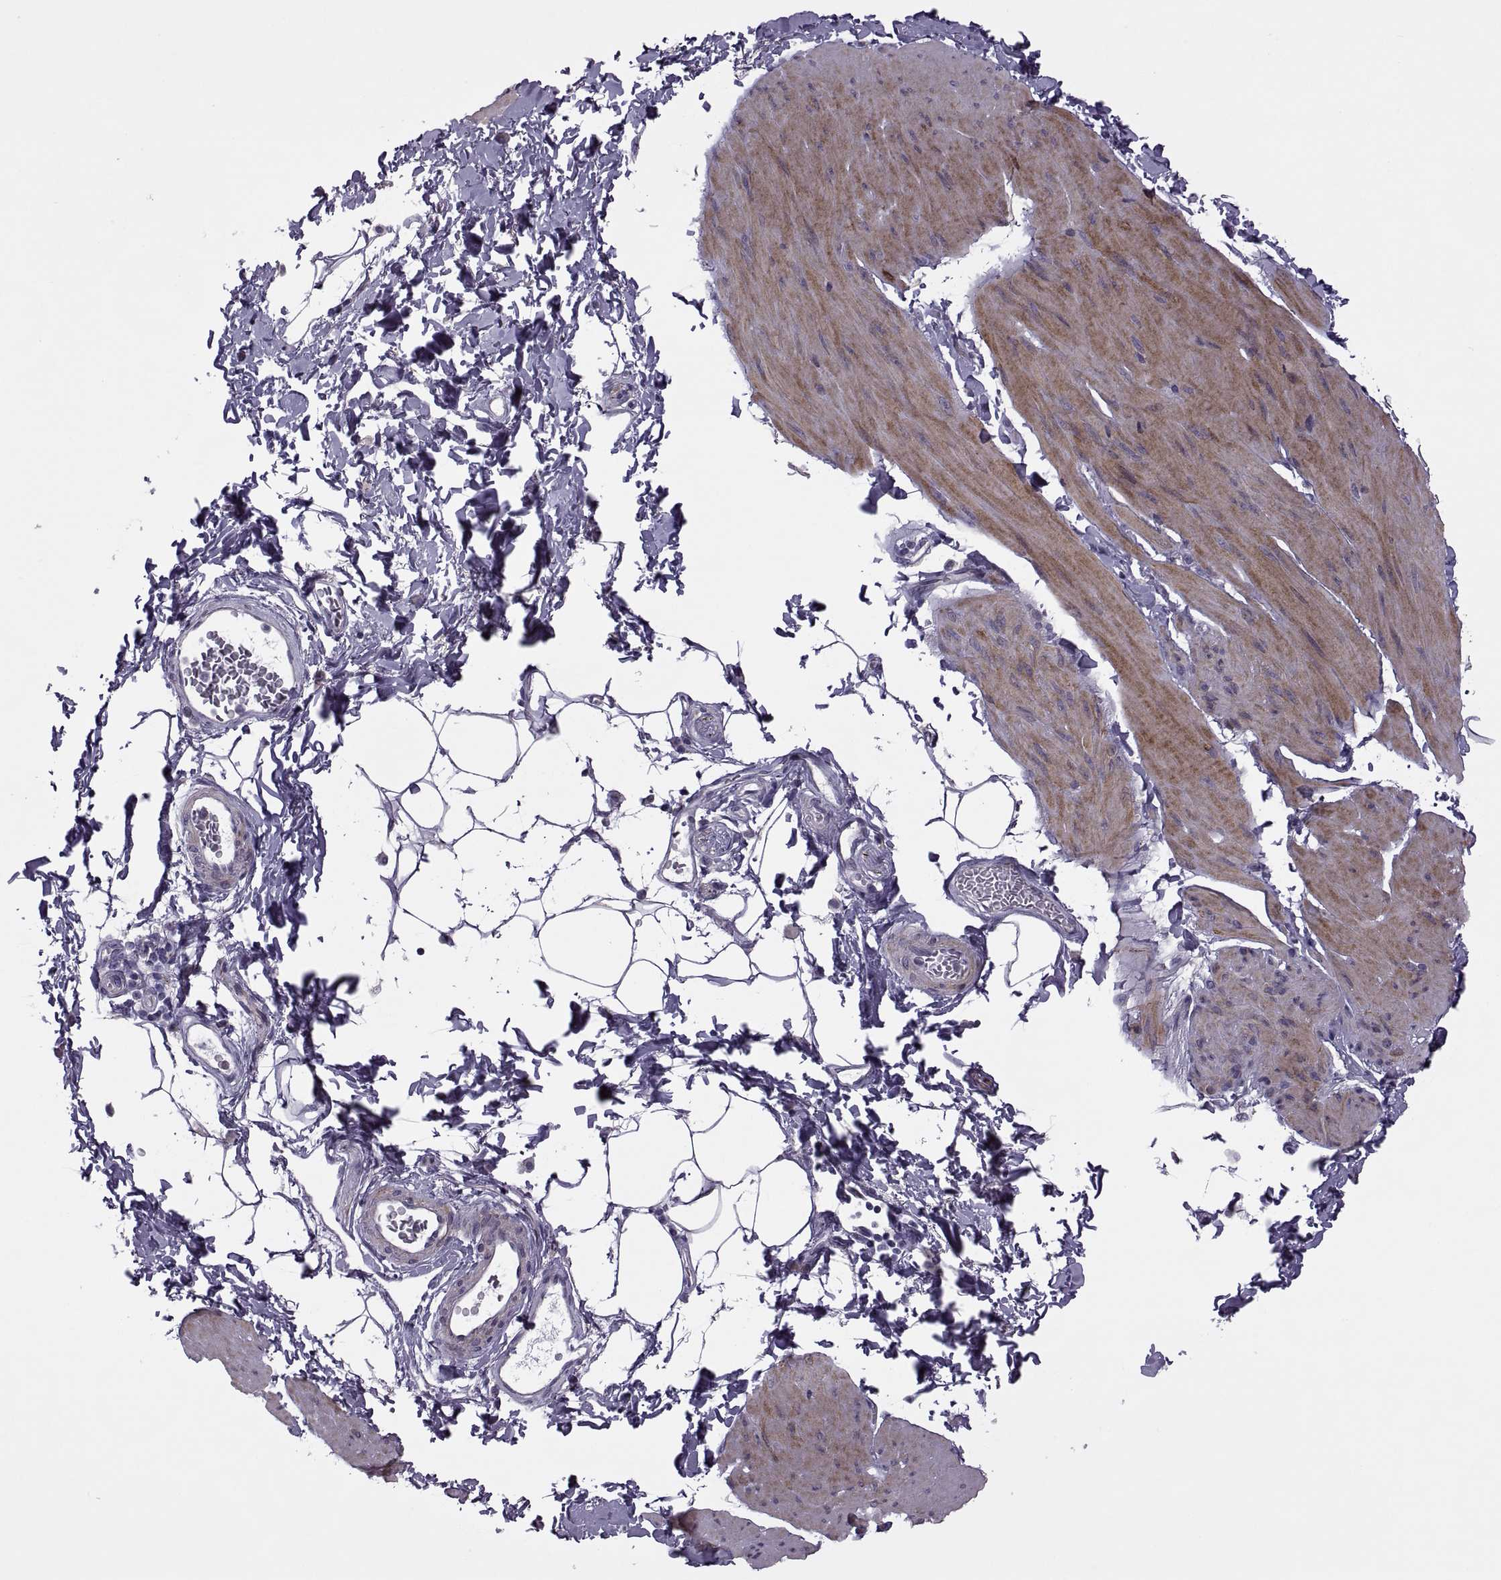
{"staining": {"intensity": "weak", "quantity": "25%-75%", "location": "cytoplasmic/membranous"}, "tissue": "smooth muscle", "cell_type": "Smooth muscle cells", "image_type": "normal", "snomed": [{"axis": "morphology", "description": "Normal tissue, NOS"}, {"axis": "topography", "description": "Adipose tissue"}, {"axis": "topography", "description": "Smooth muscle"}, {"axis": "topography", "description": "Peripheral nerve tissue"}], "caption": "The histopathology image demonstrates staining of normal smooth muscle, revealing weak cytoplasmic/membranous protein expression (brown color) within smooth muscle cells.", "gene": "RIPK4", "patient": {"sex": "male", "age": 83}}